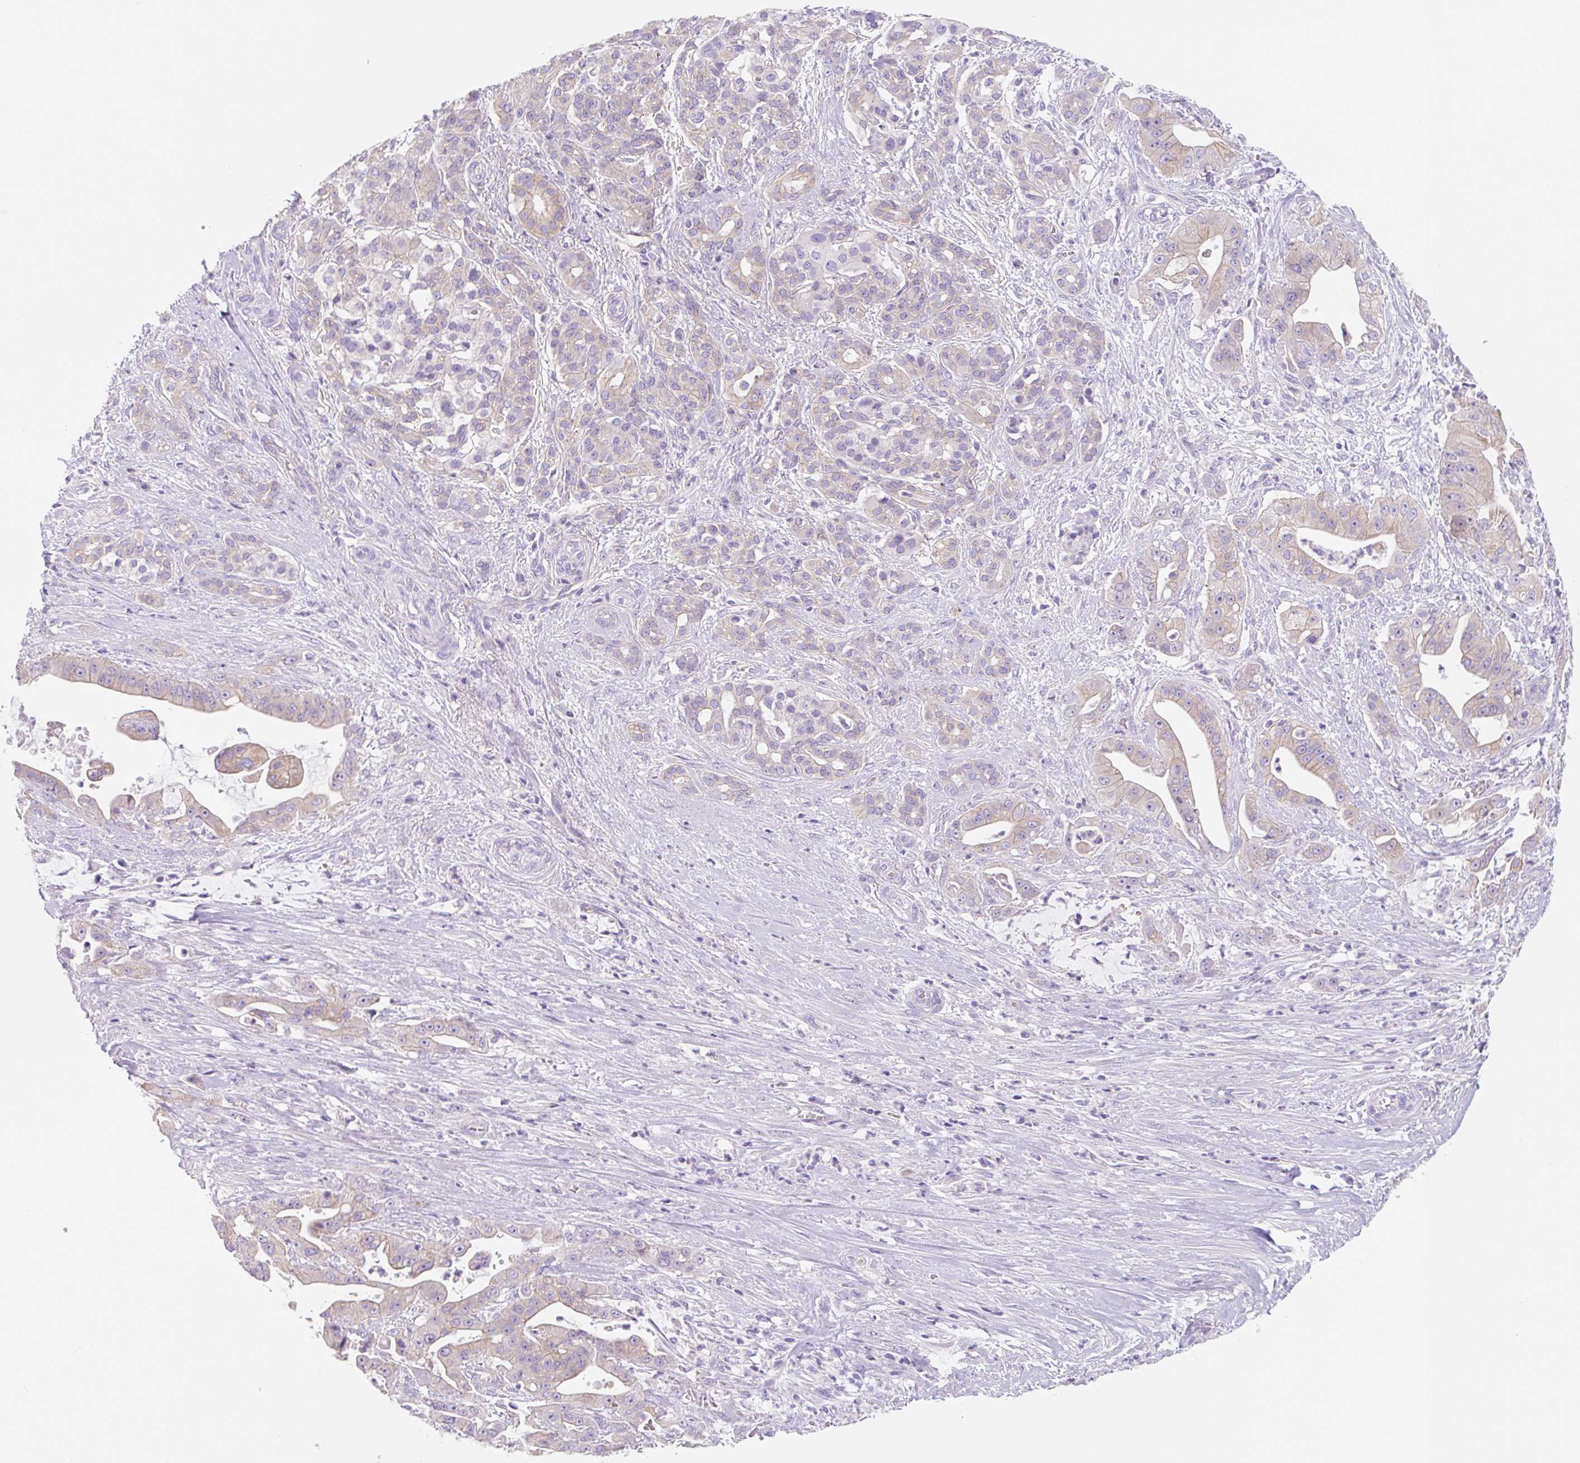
{"staining": {"intensity": "weak", "quantity": "<25%", "location": "cytoplasmic/membranous"}, "tissue": "pancreatic cancer", "cell_type": "Tumor cells", "image_type": "cancer", "snomed": [{"axis": "morphology", "description": "Adenocarcinoma, NOS"}, {"axis": "topography", "description": "Pancreas"}], "caption": "Adenocarcinoma (pancreatic) was stained to show a protein in brown. There is no significant positivity in tumor cells. Nuclei are stained in blue.", "gene": "LYVE1", "patient": {"sex": "male", "age": 57}}